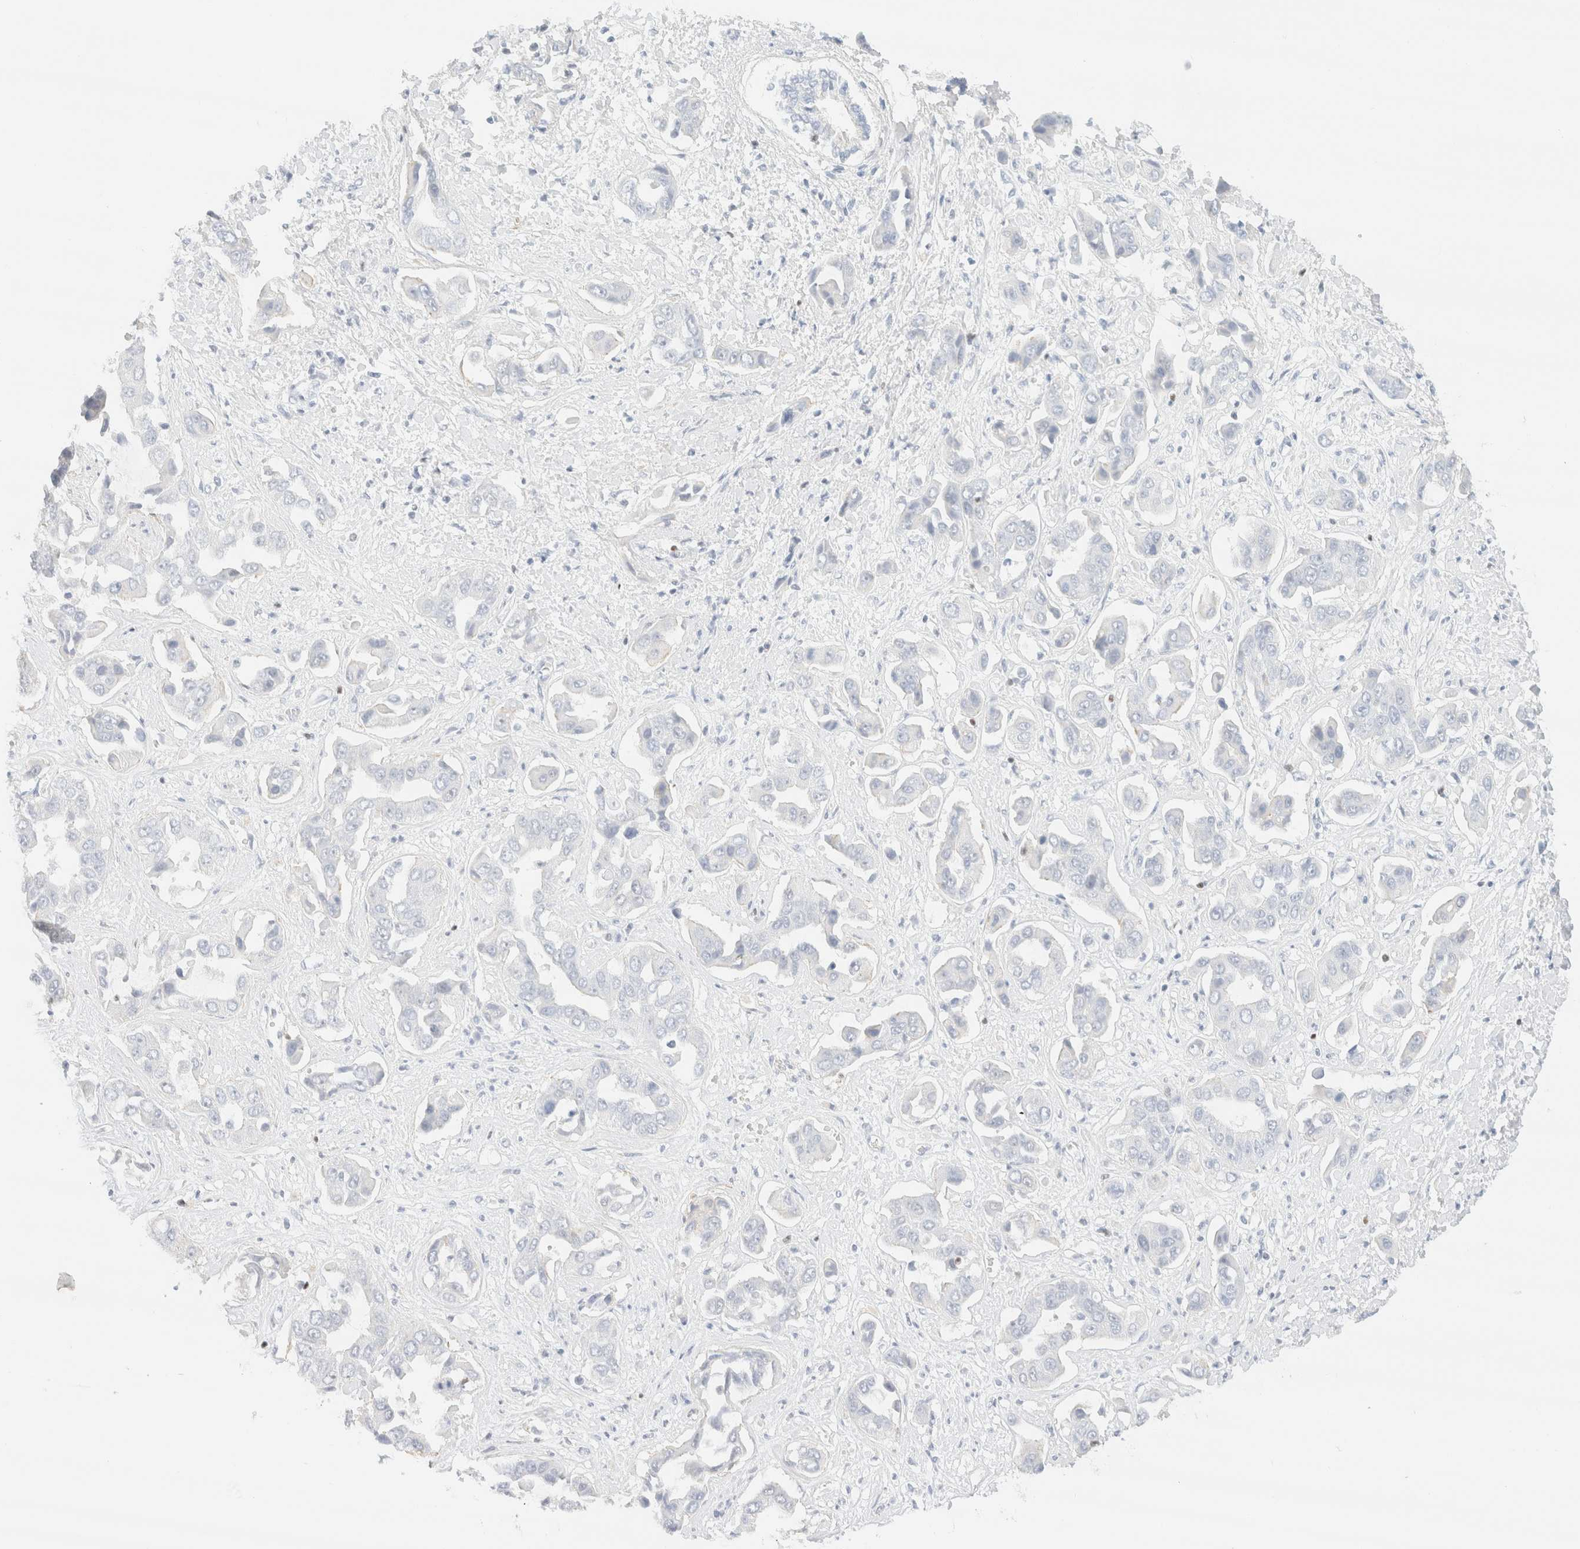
{"staining": {"intensity": "negative", "quantity": "none", "location": "none"}, "tissue": "liver cancer", "cell_type": "Tumor cells", "image_type": "cancer", "snomed": [{"axis": "morphology", "description": "Cholangiocarcinoma"}, {"axis": "topography", "description": "Liver"}], "caption": "Photomicrograph shows no significant protein expression in tumor cells of liver cholangiocarcinoma.", "gene": "IKZF3", "patient": {"sex": "female", "age": 52}}